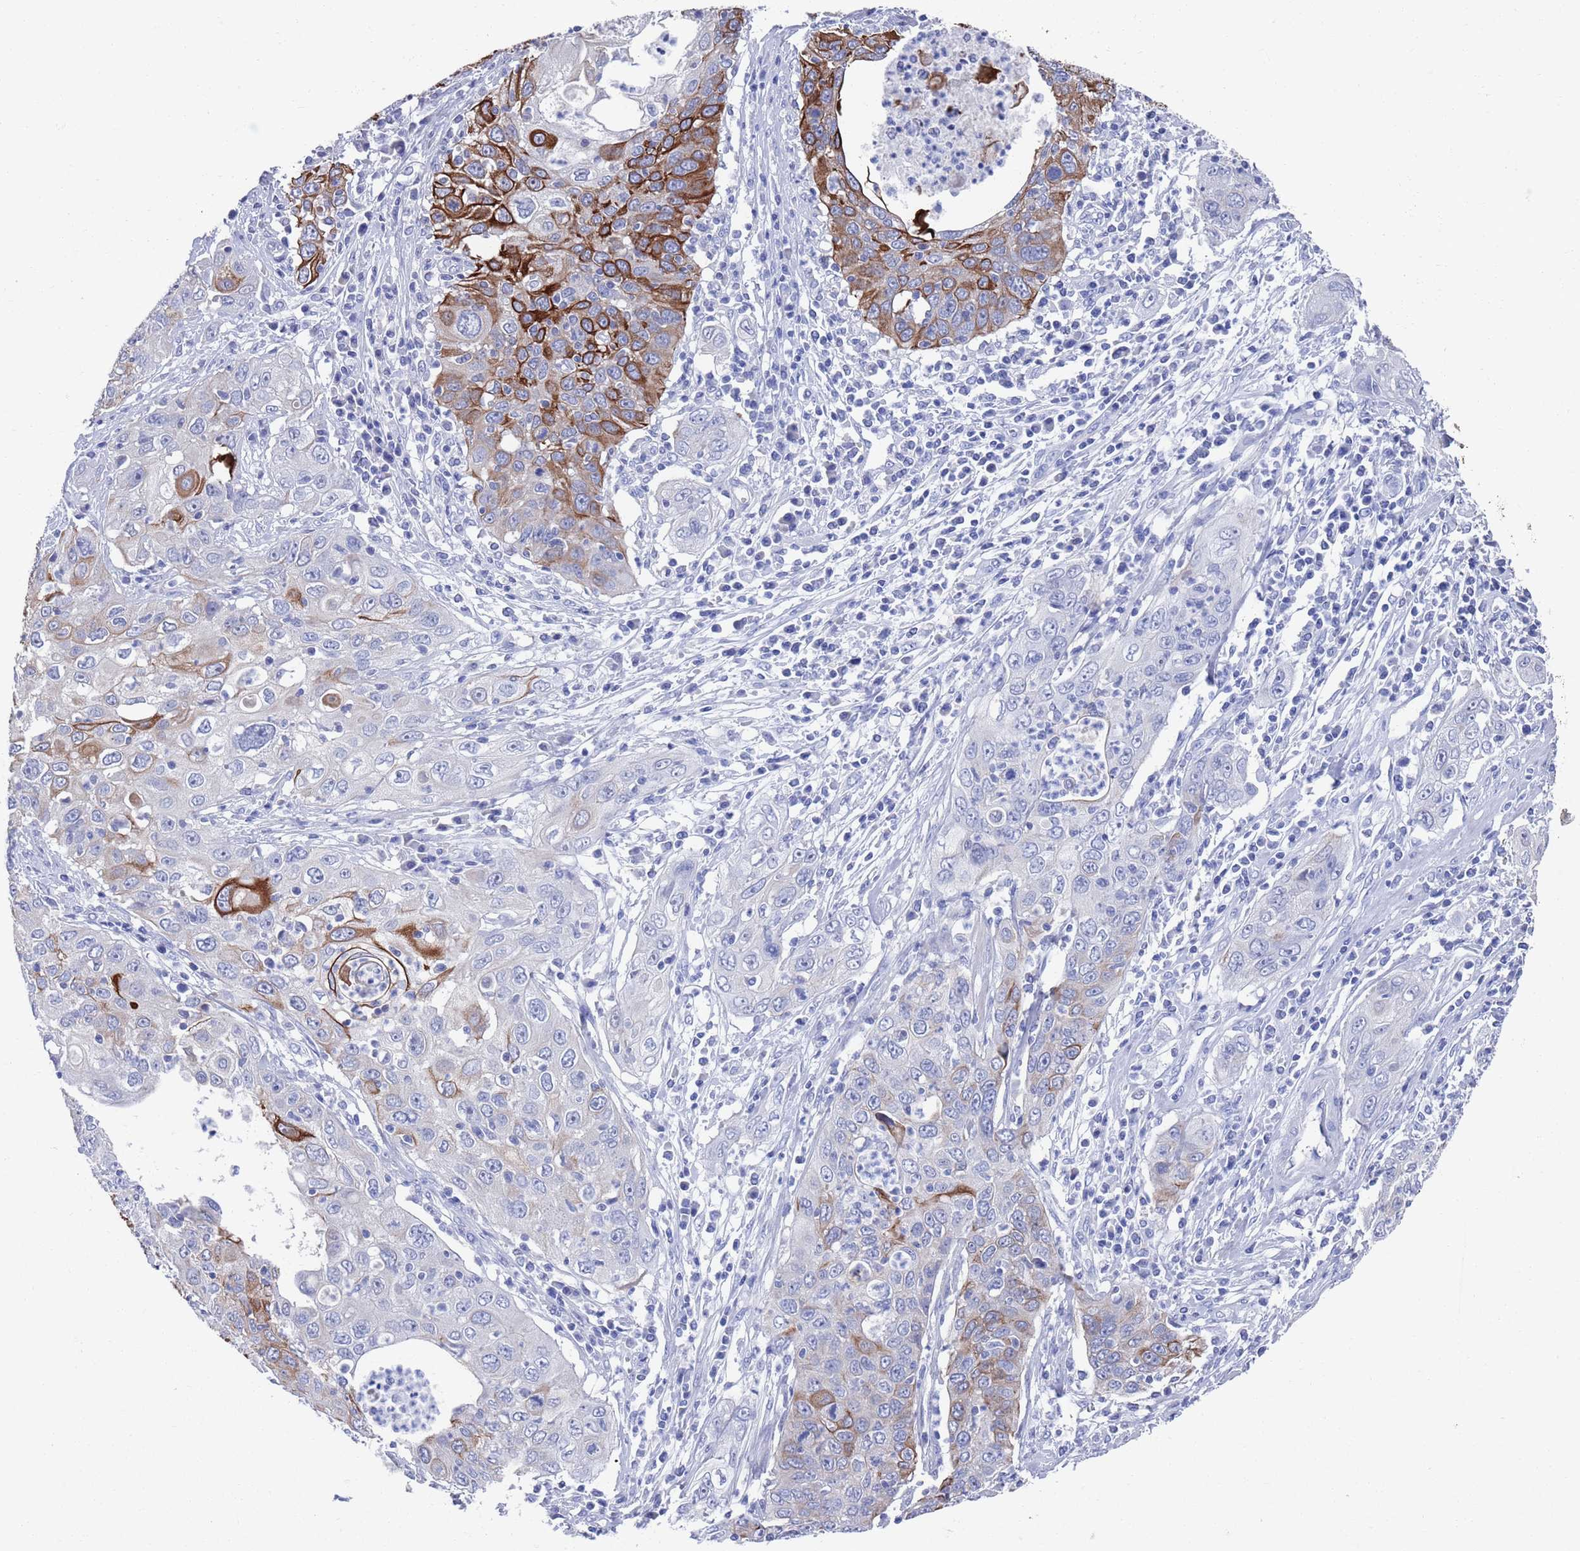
{"staining": {"intensity": "strong", "quantity": "25%-75%", "location": "cytoplasmic/membranous"}, "tissue": "cervical cancer", "cell_type": "Tumor cells", "image_type": "cancer", "snomed": [{"axis": "morphology", "description": "Squamous cell carcinoma, NOS"}, {"axis": "topography", "description": "Cervix"}], "caption": "DAB immunohistochemical staining of human cervical squamous cell carcinoma displays strong cytoplasmic/membranous protein staining in about 25%-75% of tumor cells. The protein of interest is shown in brown color, while the nuclei are stained blue.", "gene": "MTMR2", "patient": {"sex": "female", "age": 36}}